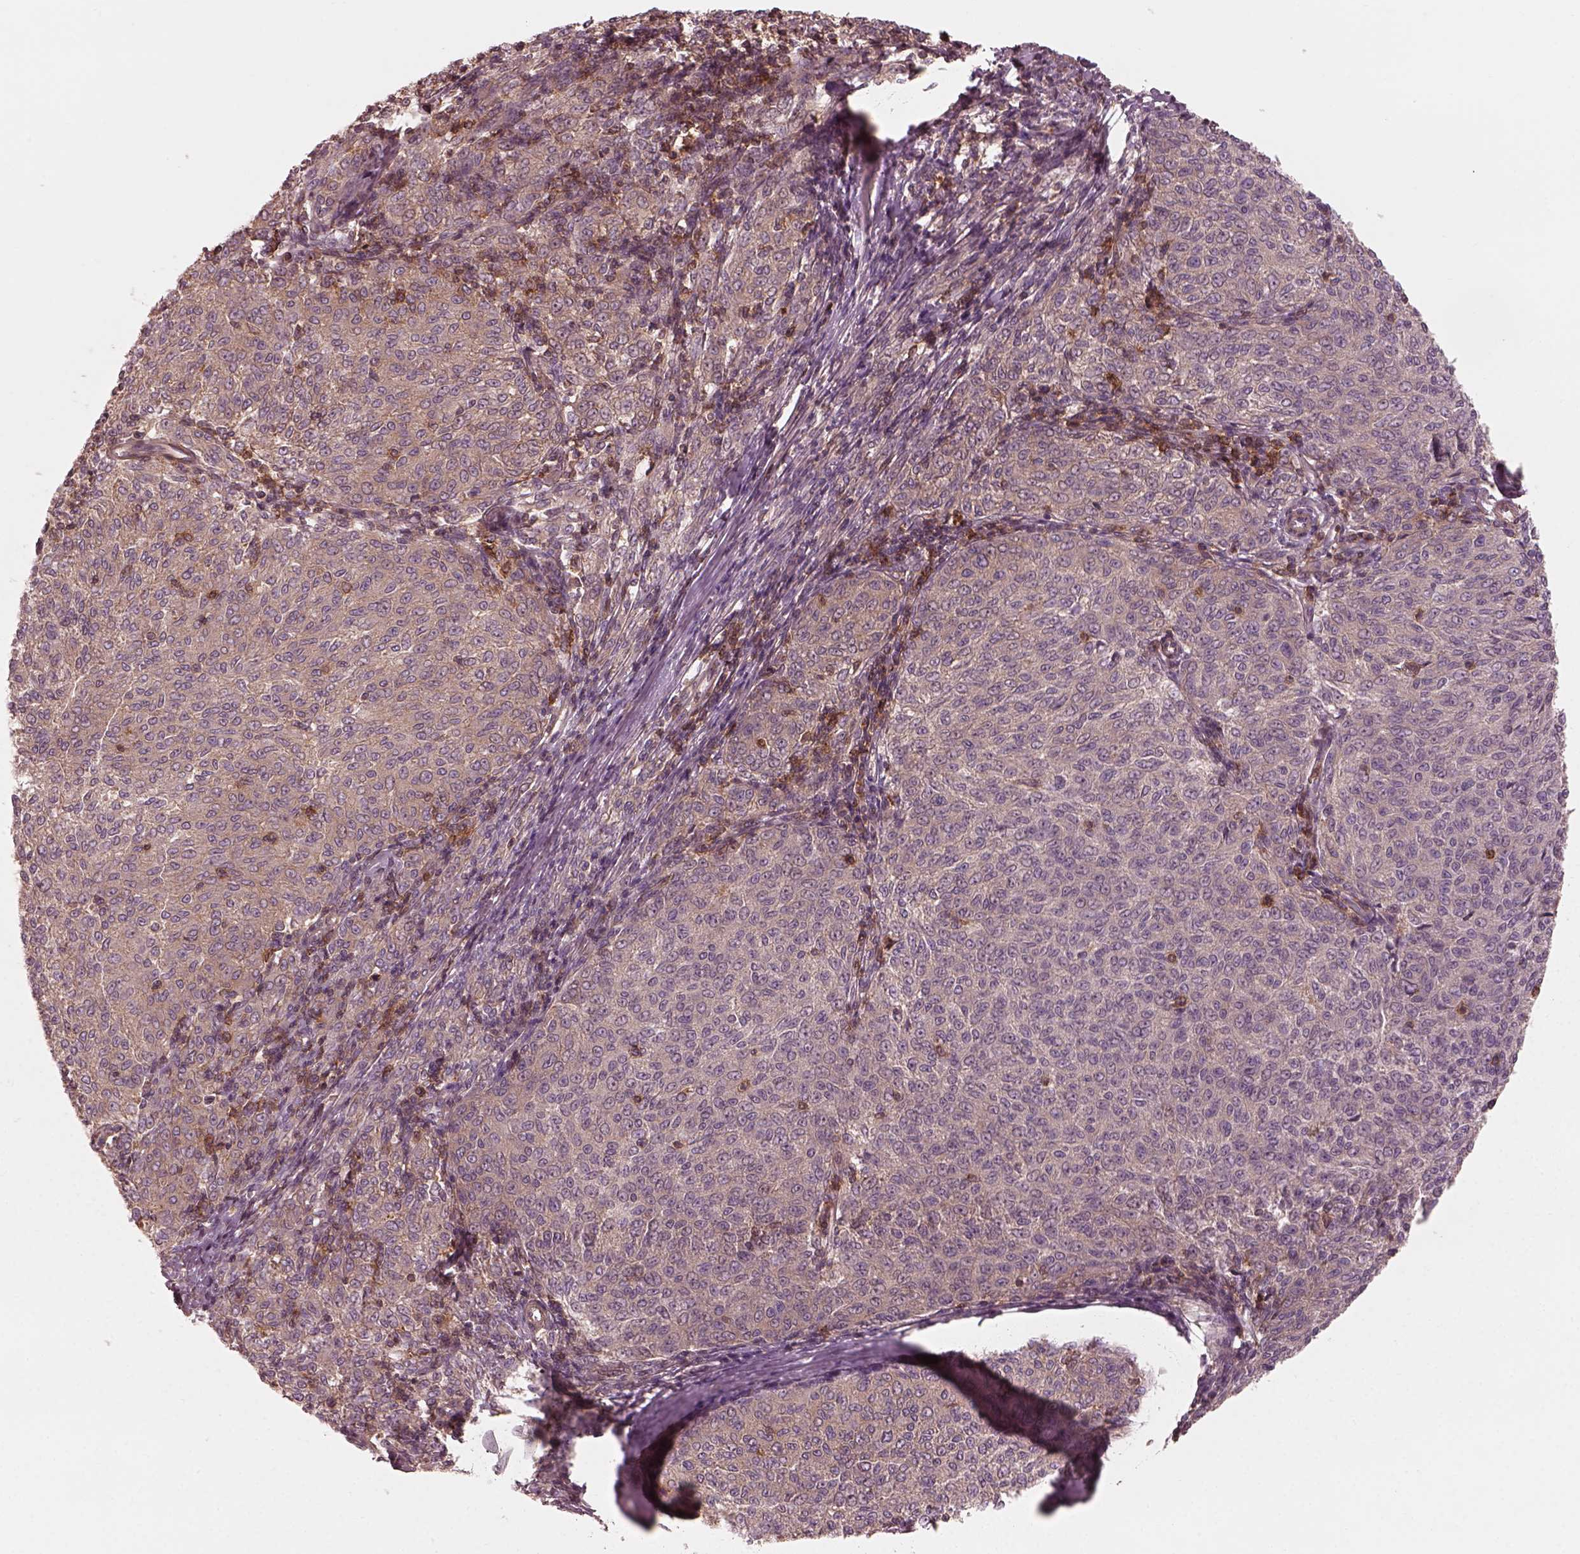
{"staining": {"intensity": "weak", "quantity": "<25%", "location": "cytoplasmic/membranous"}, "tissue": "melanoma", "cell_type": "Tumor cells", "image_type": "cancer", "snomed": [{"axis": "morphology", "description": "Malignant melanoma, NOS"}, {"axis": "topography", "description": "Skin"}], "caption": "This is an immunohistochemistry (IHC) photomicrograph of human melanoma. There is no positivity in tumor cells.", "gene": "FAM107B", "patient": {"sex": "female", "age": 72}}